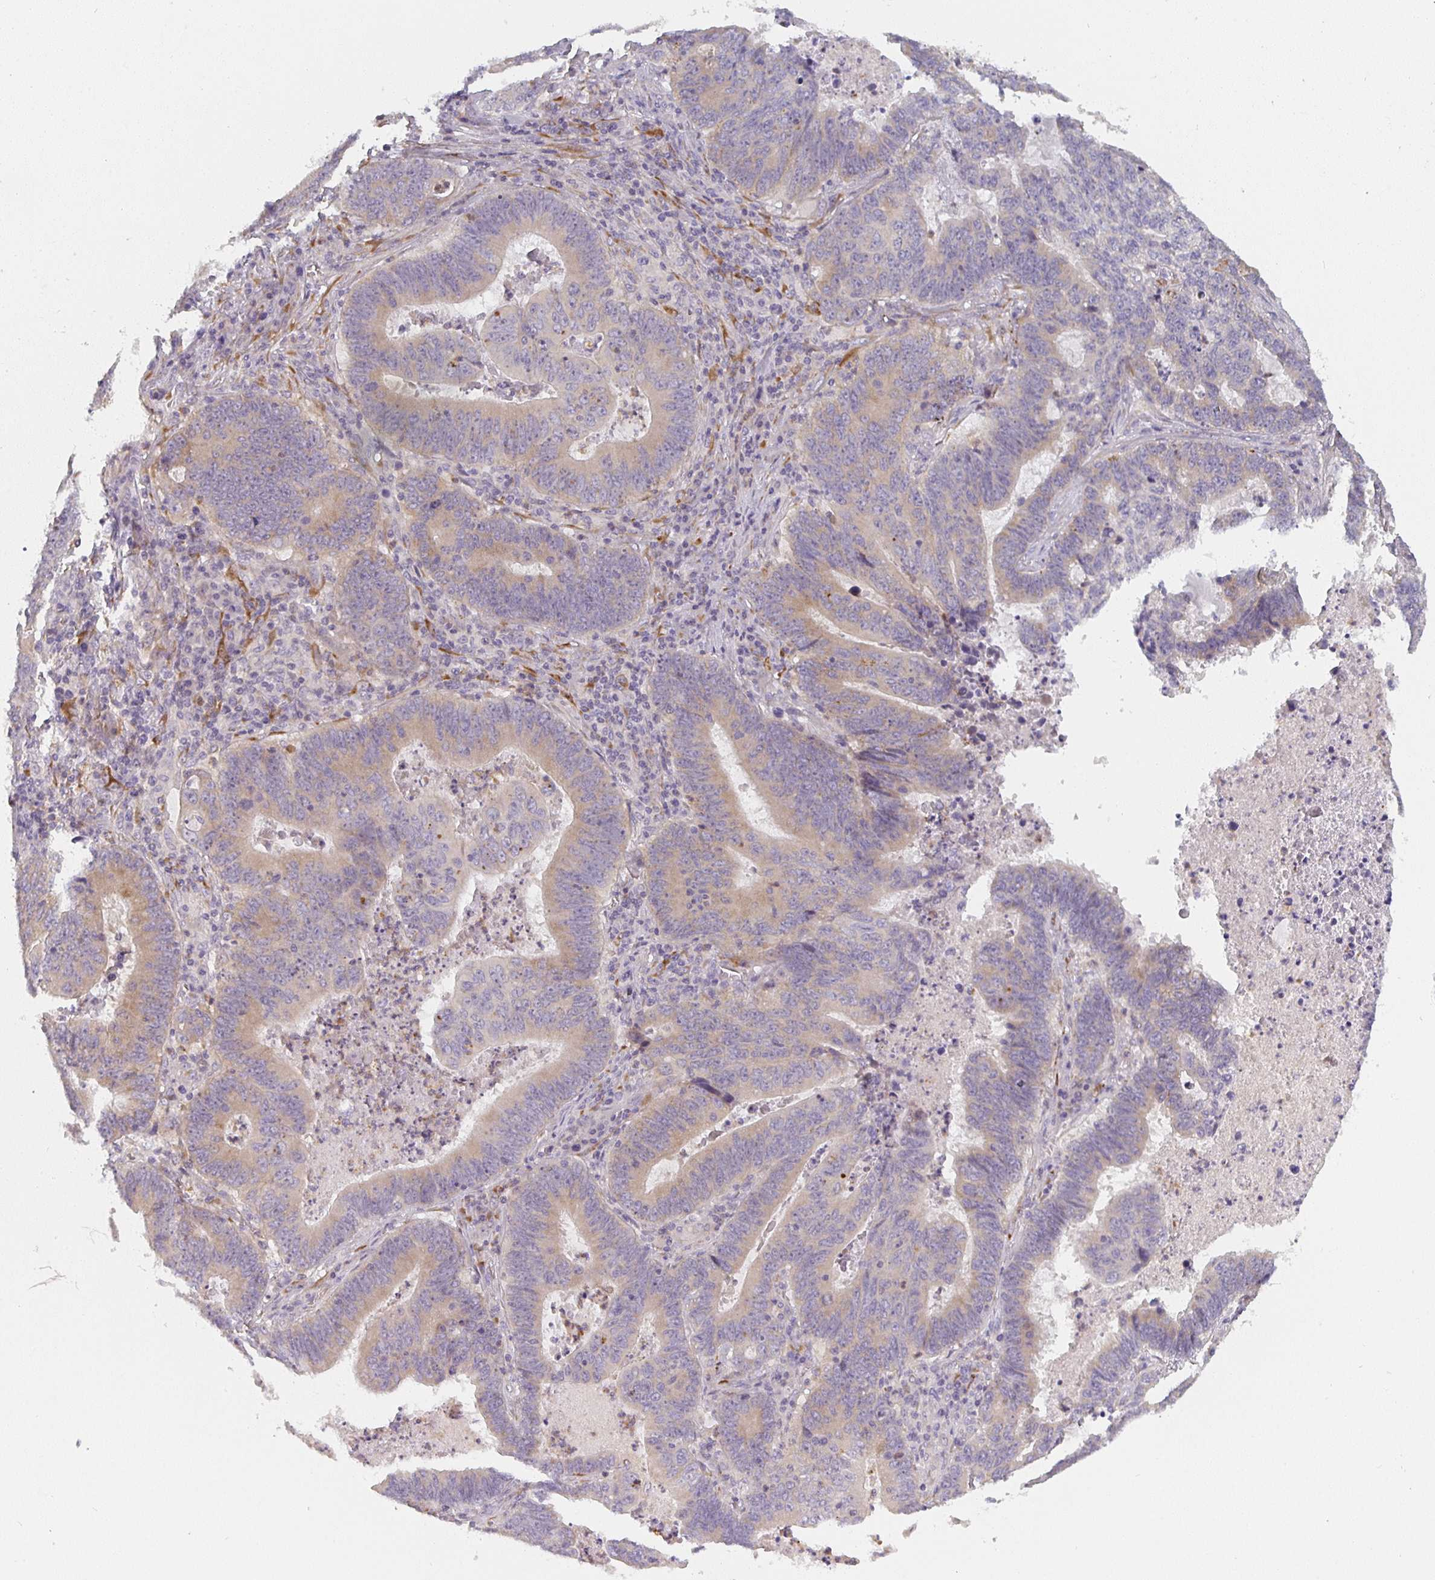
{"staining": {"intensity": "weak", "quantity": ">75%", "location": "cytoplasmic/membranous"}, "tissue": "lung cancer", "cell_type": "Tumor cells", "image_type": "cancer", "snomed": [{"axis": "morphology", "description": "Aneuploidy"}, {"axis": "morphology", "description": "Adenocarcinoma, NOS"}, {"axis": "morphology", "description": "Adenocarcinoma primary or metastatic"}, {"axis": "topography", "description": "Lung"}], "caption": "Approximately >75% of tumor cells in human lung cancer show weak cytoplasmic/membranous protein positivity as visualized by brown immunohistochemical staining.", "gene": "CTHRC1", "patient": {"sex": "female", "age": 75}}